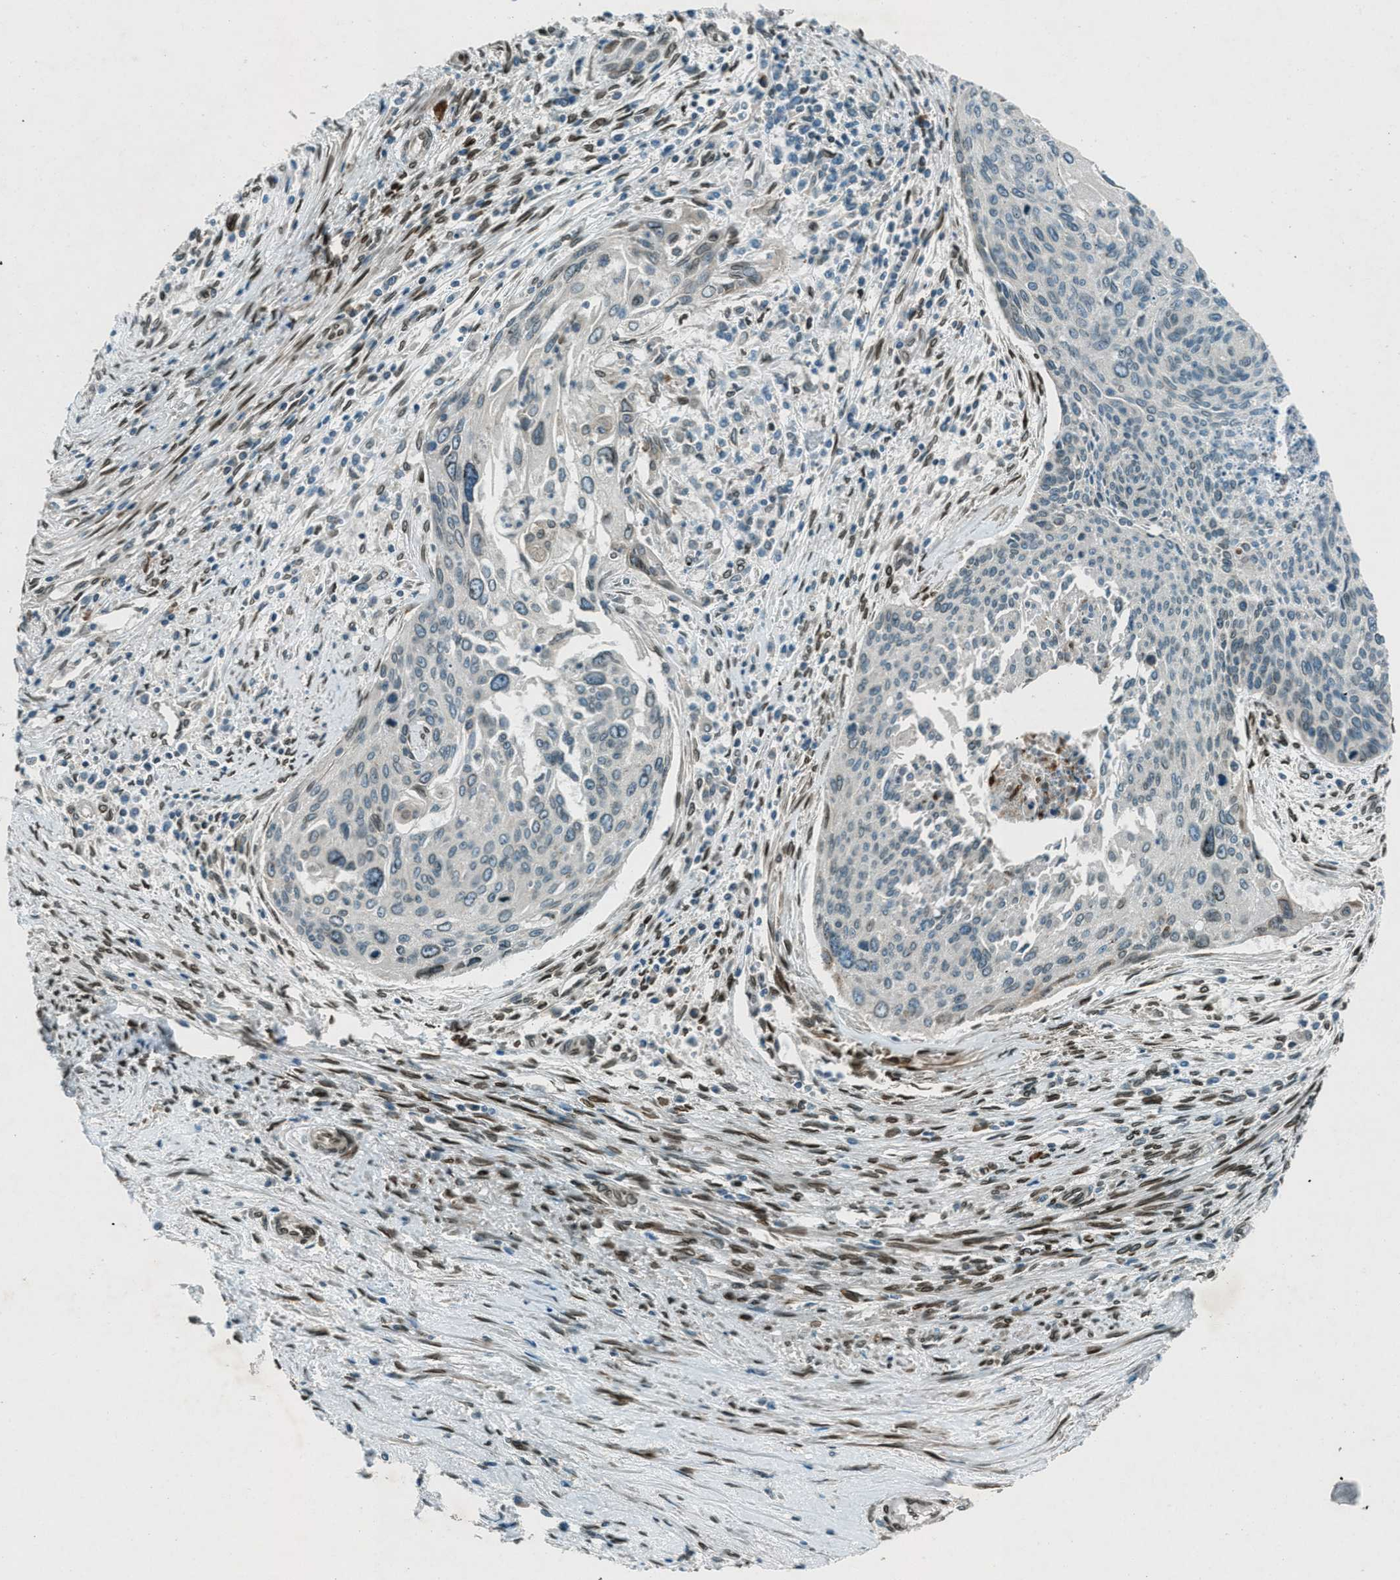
{"staining": {"intensity": "moderate", "quantity": "<25%", "location": "cytoplasmic/membranous,nuclear"}, "tissue": "cervical cancer", "cell_type": "Tumor cells", "image_type": "cancer", "snomed": [{"axis": "morphology", "description": "Squamous cell carcinoma, NOS"}, {"axis": "topography", "description": "Cervix"}], "caption": "Tumor cells display low levels of moderate cytoplasmic/membranous and nuclear positivity in about <25% of cells in cervical cancer (squamous cell carcinoma).", "gene": "LEMD2", "patient": {"sex": "female", "age": 55}}